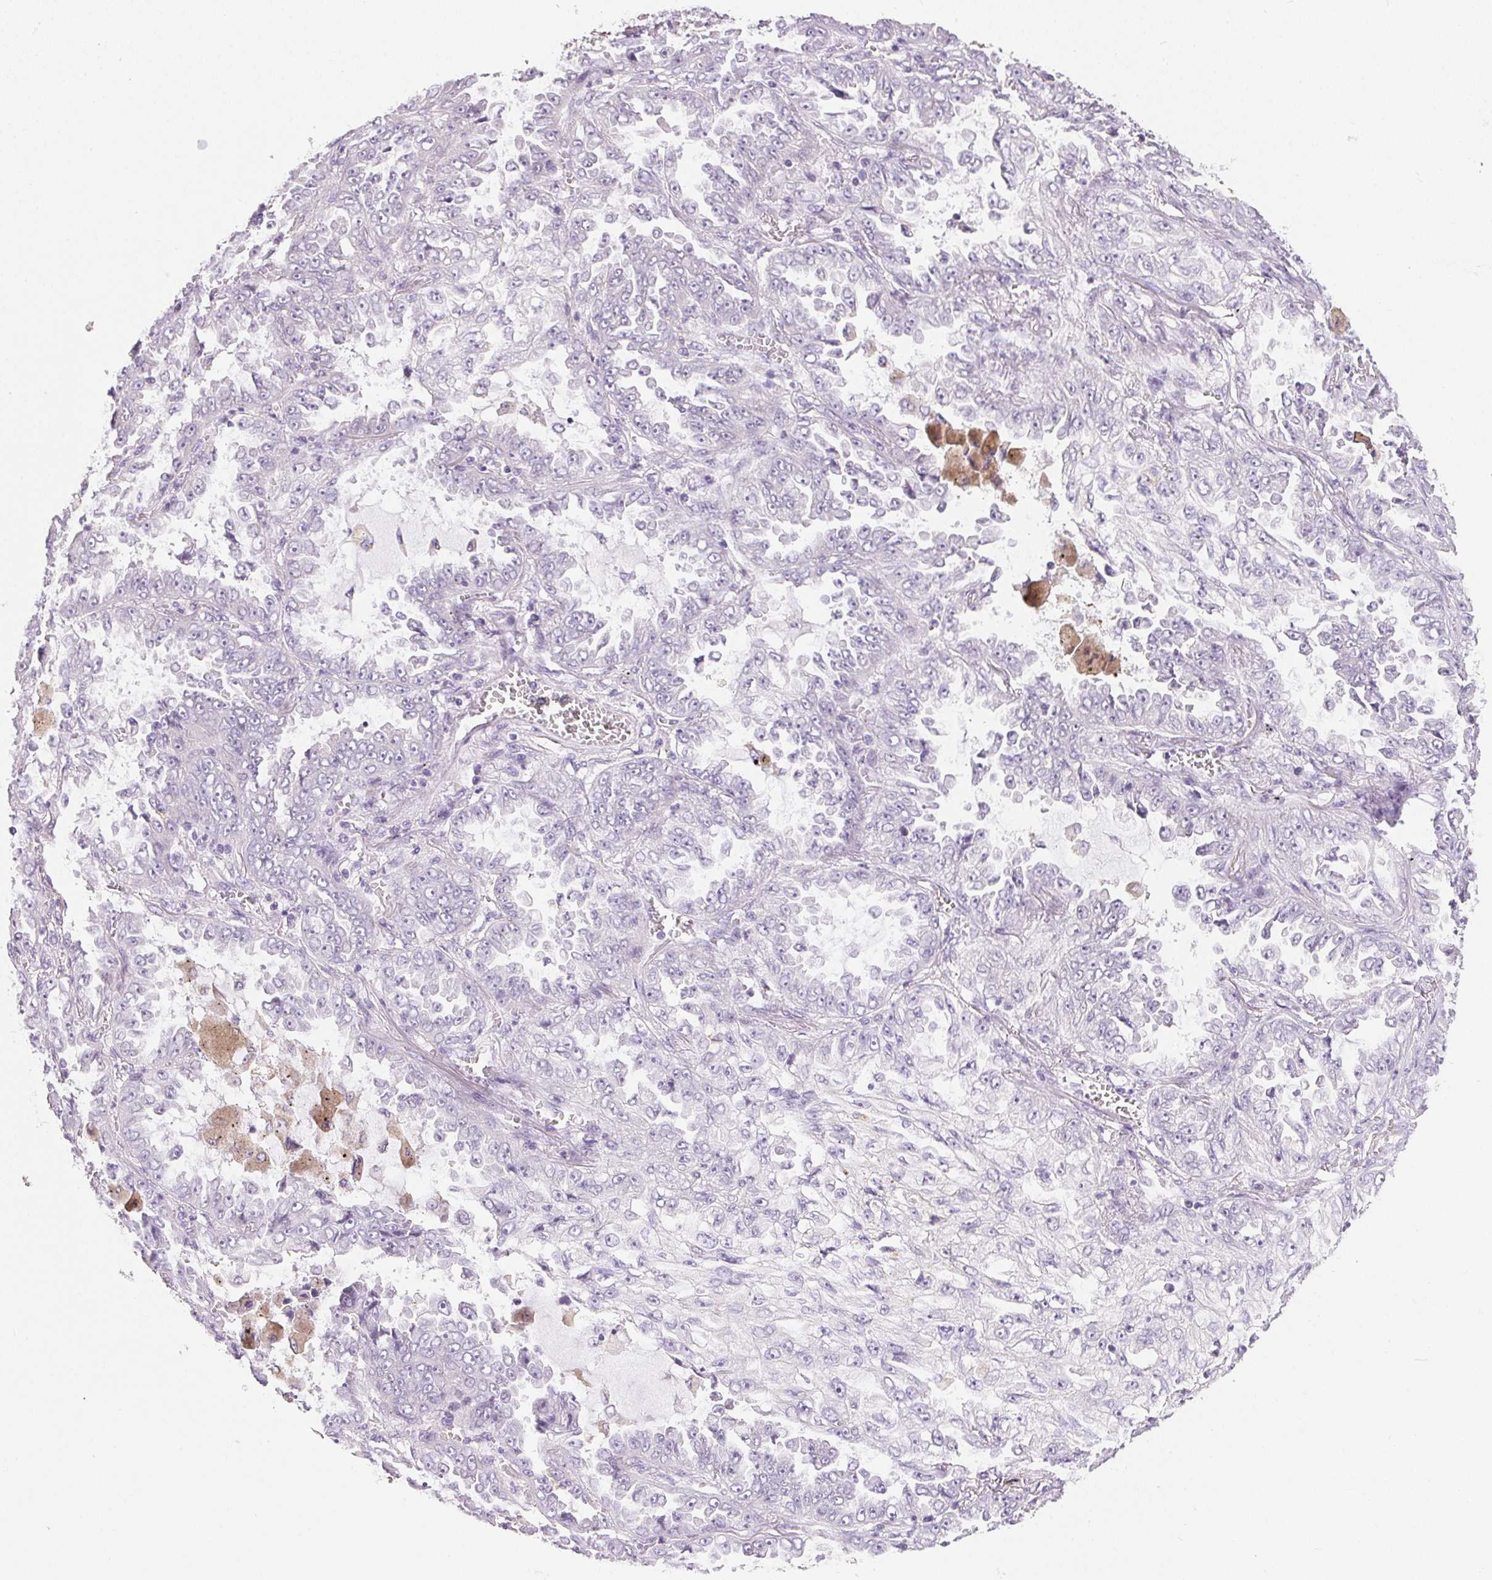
{"staining": {"intensity": "moderate", "quantity": "<25%", "location": "cytoplasmic/membranous"}, "tissue": "lung cancer", "cell_type": "Tumor cells", "image_type": "cancer", "snomed": [{"axis": "morphology", "description": "Adenocarcinoma, NOS"}, {"axis": "topography", "description": "Lung"}], "caption": "A low amount of moderate cytoplasmic/membranous expression is identified in approximately <25% of tumor cells in lung cancer tissue.", "gene": "AQP5", "patient": {"sex": "female", "age": 52}}